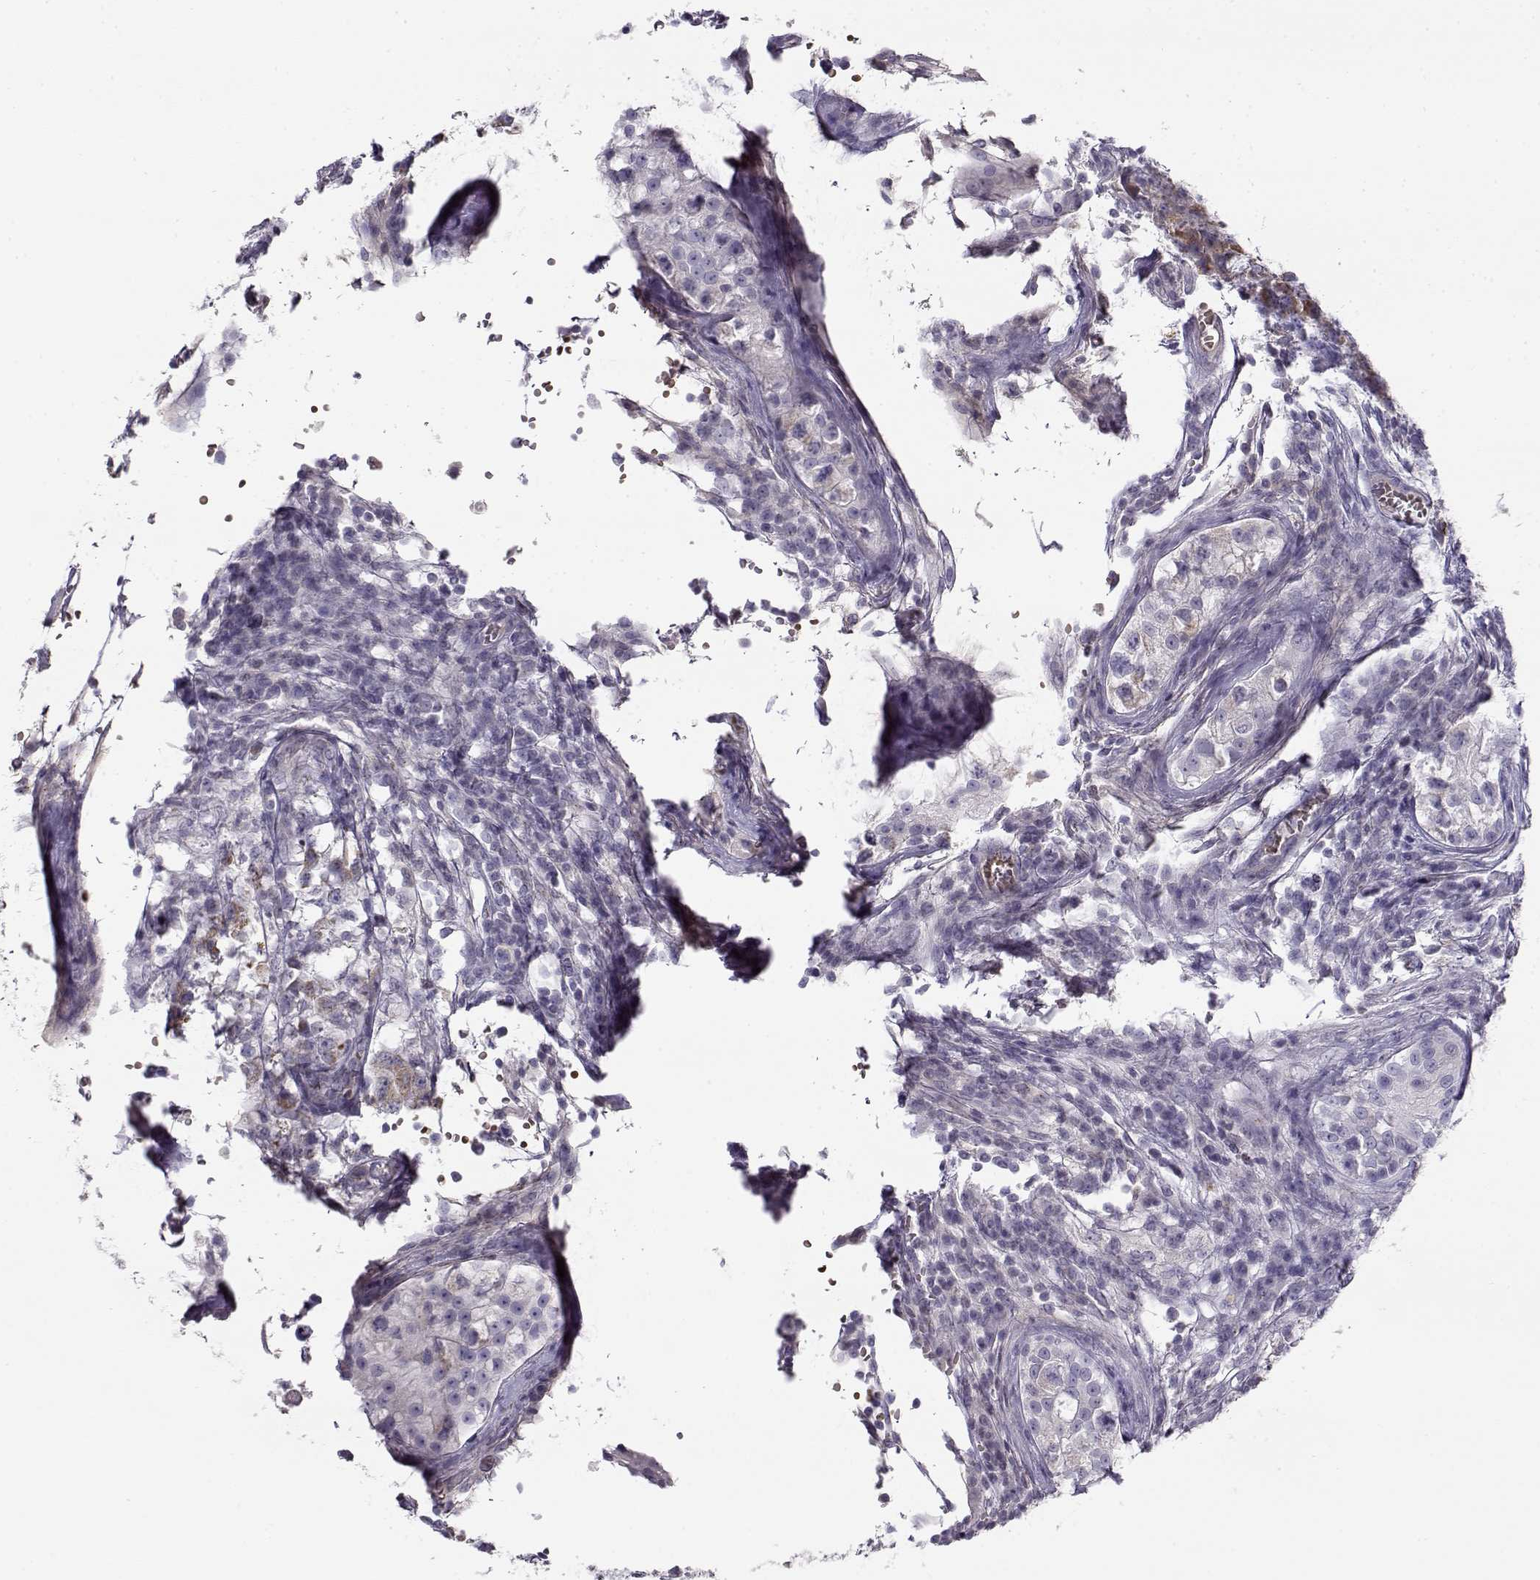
{"staining": {"intensity": "weak", "quantity": "25%-75%", "location": "cytoplasmic/membranous"}, "tissue": "testis cancer", "cell_type": "Tumor cells", "image_type": "cancer", "snomed": [{"axis": "morphology", "description": "Carcinoma, Embryonal, NOS"}, {"axis": "topography", "description": "Testis"}], "caption": "This is an image of IHC staining of embryonal carcinoma (testis), which shows weak expression in the cytoplasmic/membranous of tumor cells.", "gene": "MYO1A", "patient": {"sex": "male", "age": 23}}